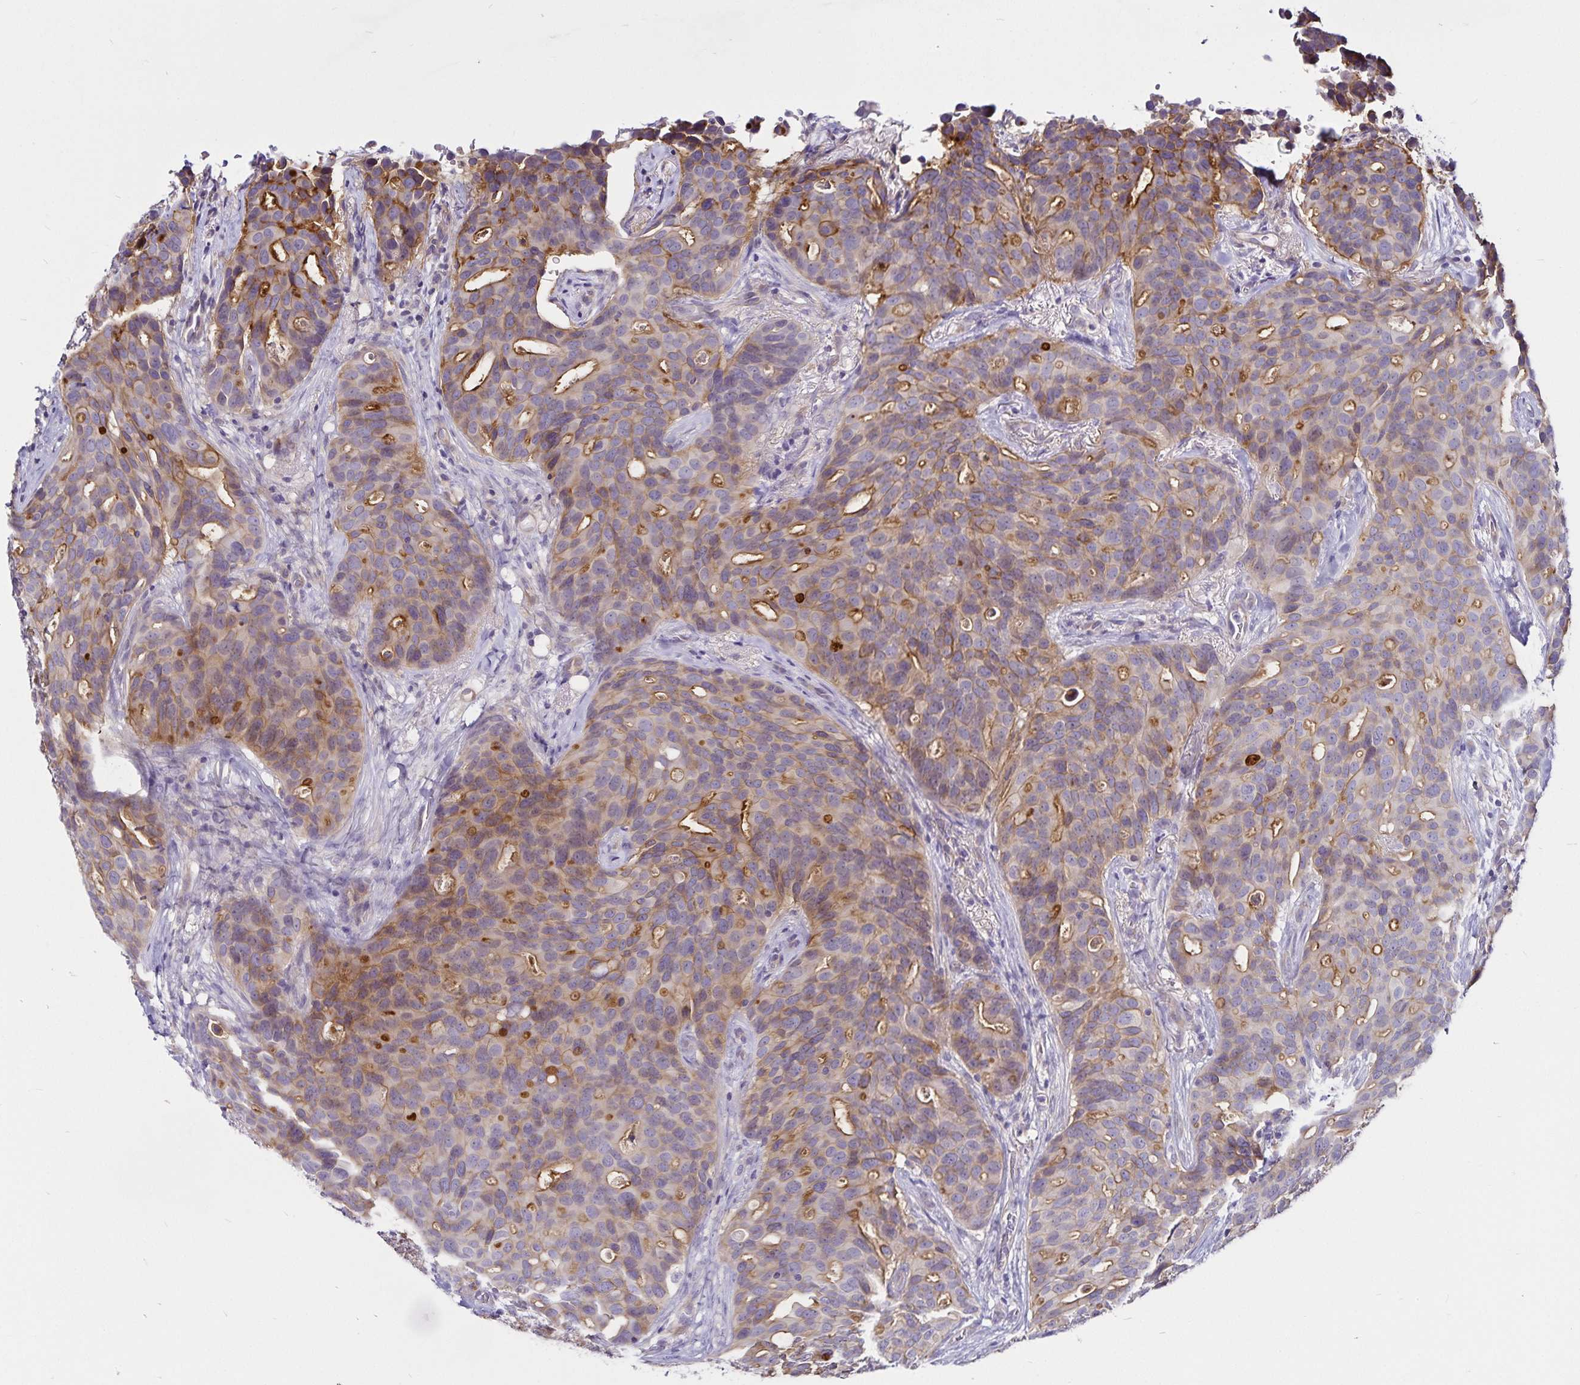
{"staining": {"intensity": "moderate", "quantity": "<25%", "location": "cytoplasmic/membranous"}, "tissue": "breast cancer", "cell_type": "Tumor cells", "image_type": "cancer", "snomed": [{"axis": "morphology", "description": "Duct carcinoma"}, {"axis": "topography", "description": "Breast"}], "caption": "Protein expression analysis of invasive ductal carcinoma (breast) demonstrates moderate cytoplasmic/membranous positivity in about <25% of tumor cells.", "gene": "GNG12", "patient": {"sex": "female", "age": 54}}